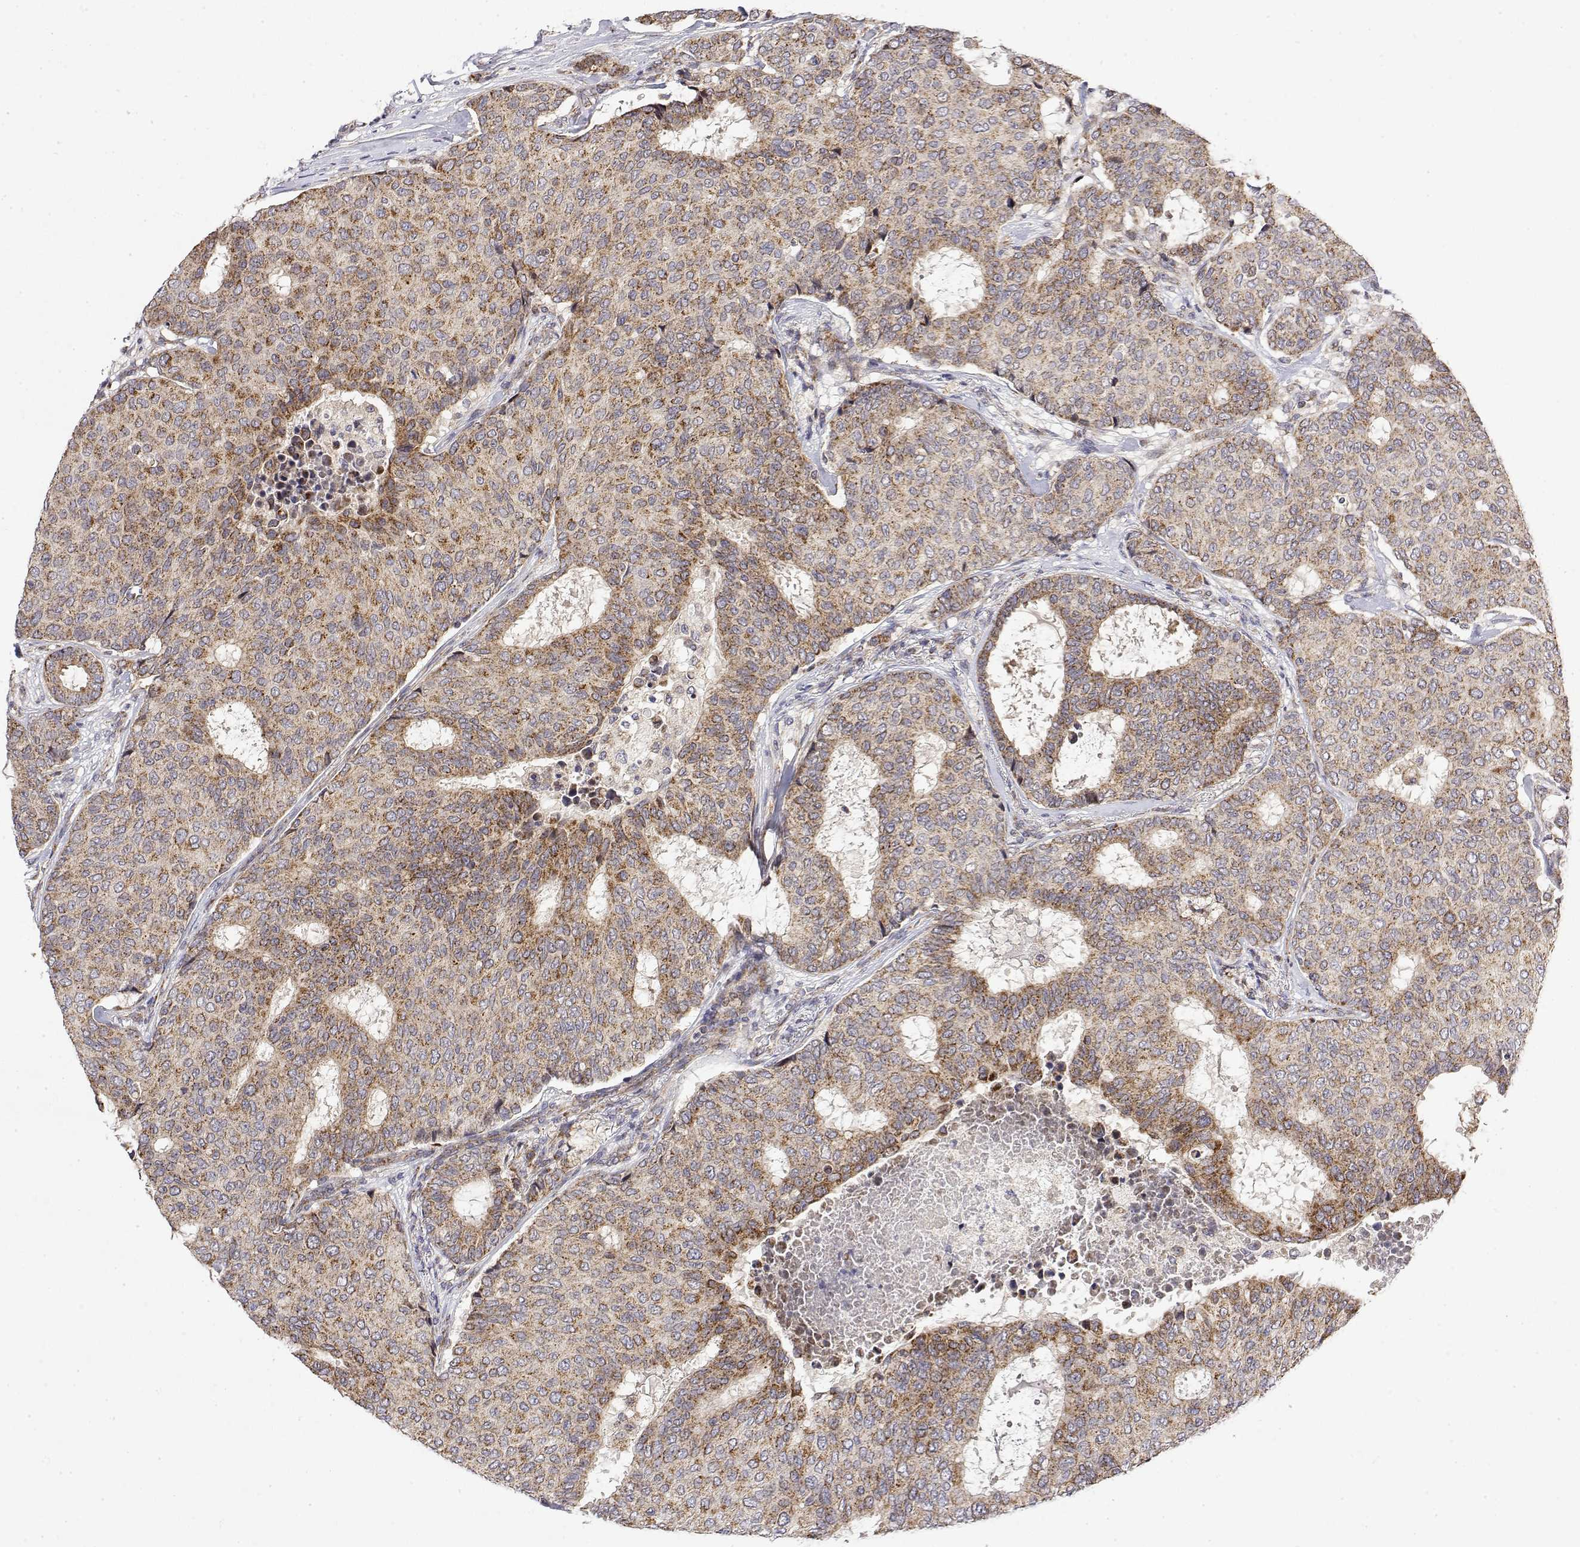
{"staining": {"intensity": "moderate", "quantity": ">75%", "location": "cytoplasmic/membranous"}, "tissue": "breast cancer", "cell_type": "Tumor cells", "image_type": "cancer", "snomed": [{"axis": "morphology", "description": "Duct carcinoma"}, {"axis": "topography", "description": "Breast"}], "caption": "This is a histology image of IHC staining of breast cancer (intraductal carcinoma), which shows moderate staining in the cytoplasmic/membranous of tumor cells.", "gene": "GADD45GIP1", "patient": {"sex": "female", "age": 75}}